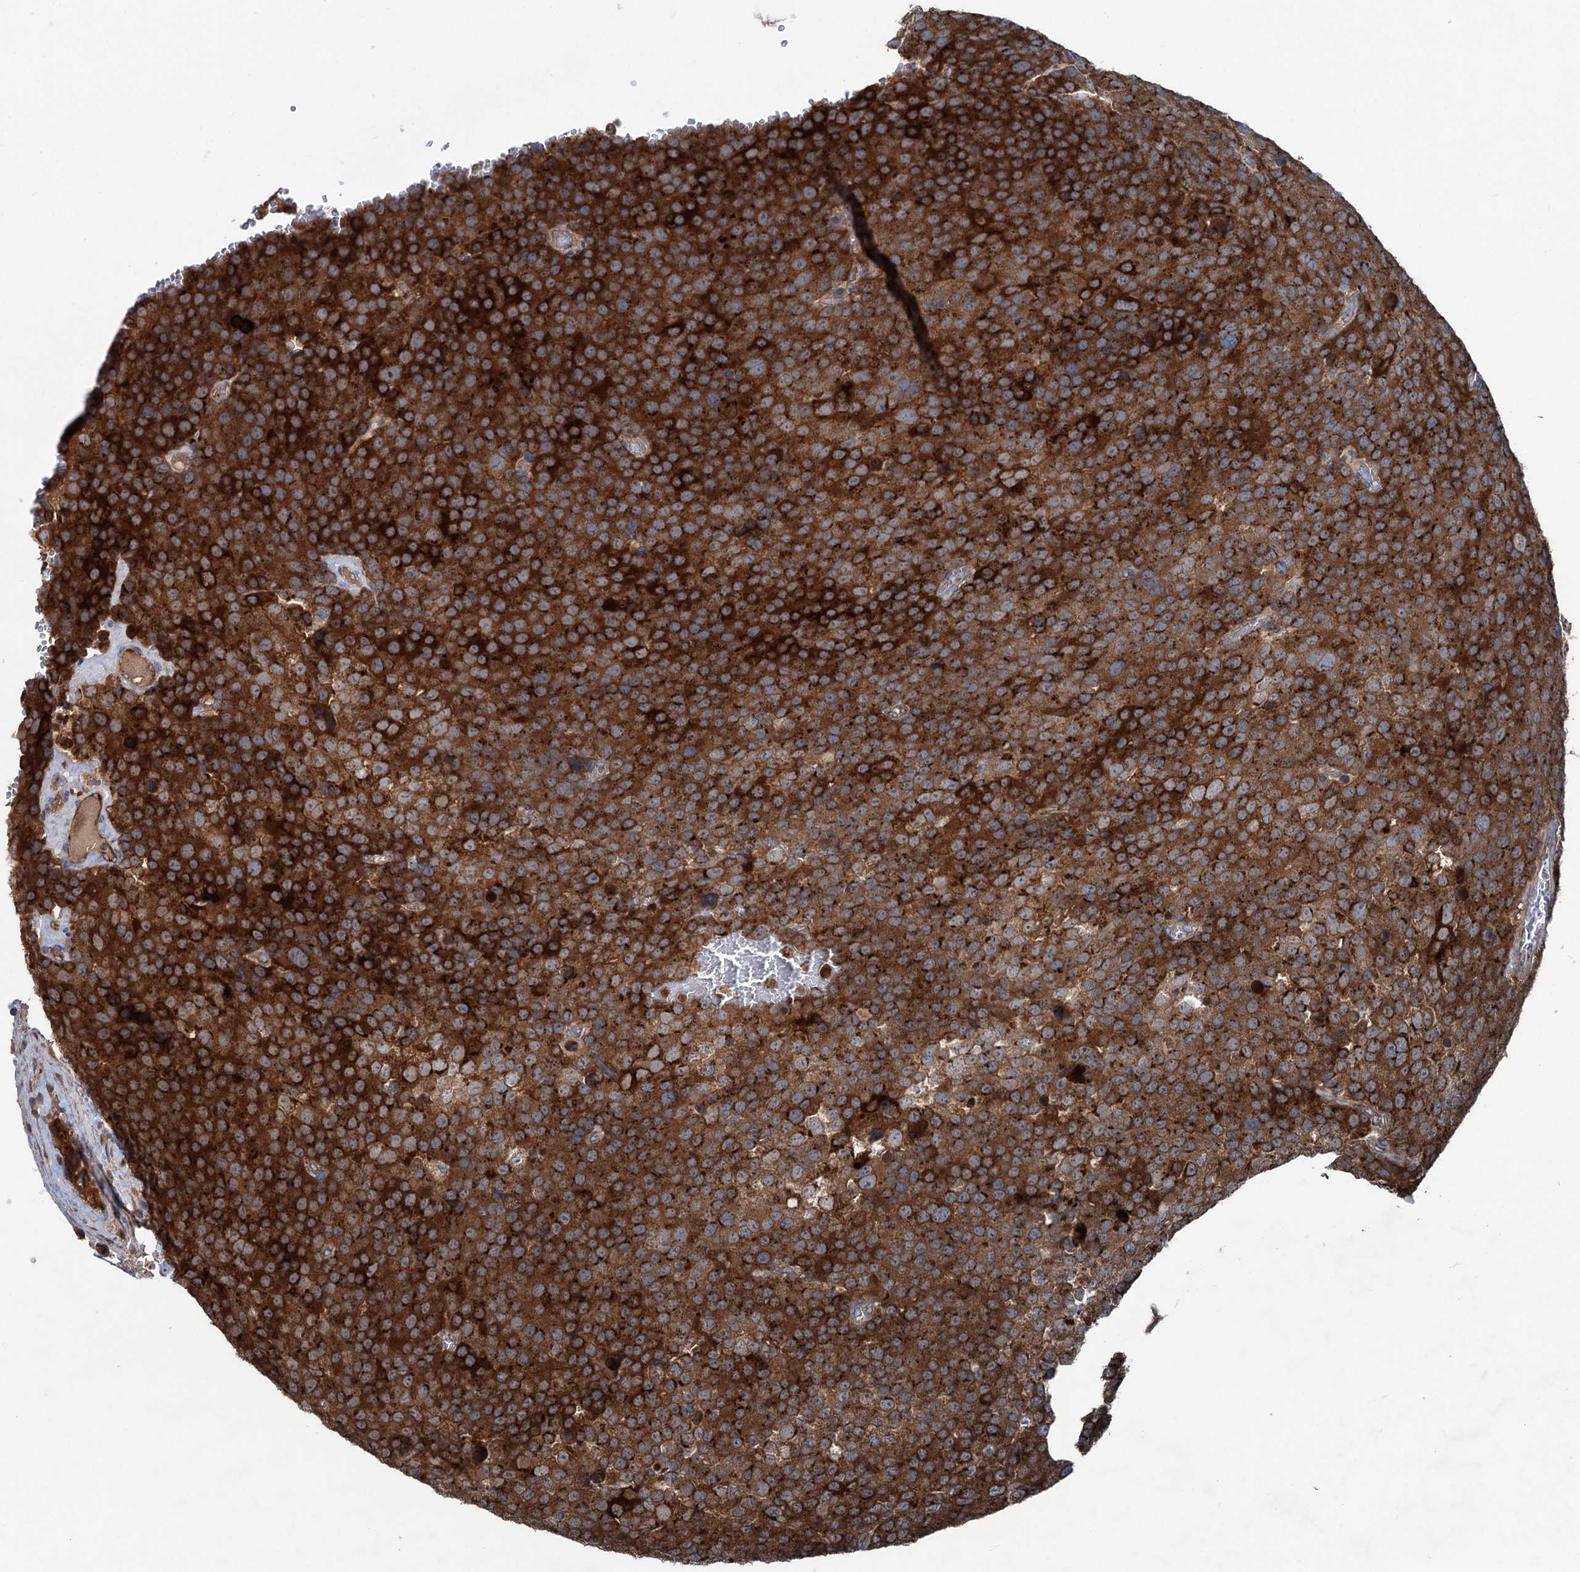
{"staining": {"intensity": "strong", "quantity": ">75%", "location": "cytoplasmic/membranous"}, "tissue": "testis cancer", "cell_type": "Tumor cells", "image_type": "cancer", "snomed": [{"axis": "morphology", "description": "Seminoma, NOS"}, {"axis": "topography", "description": "Testis"}], "caption": "Testis cancer was stained to show a protein in brown. There is high levels of strong cytoplasmic/membranous staining in approximately >75% of tumor cells. (Stains: DAB in brown, nuclei in blue, Microscopy: brightfield microscopy at high magnification).", "gene": "CALCOCO1", "patient": {"sex": "male", "age": 71}}